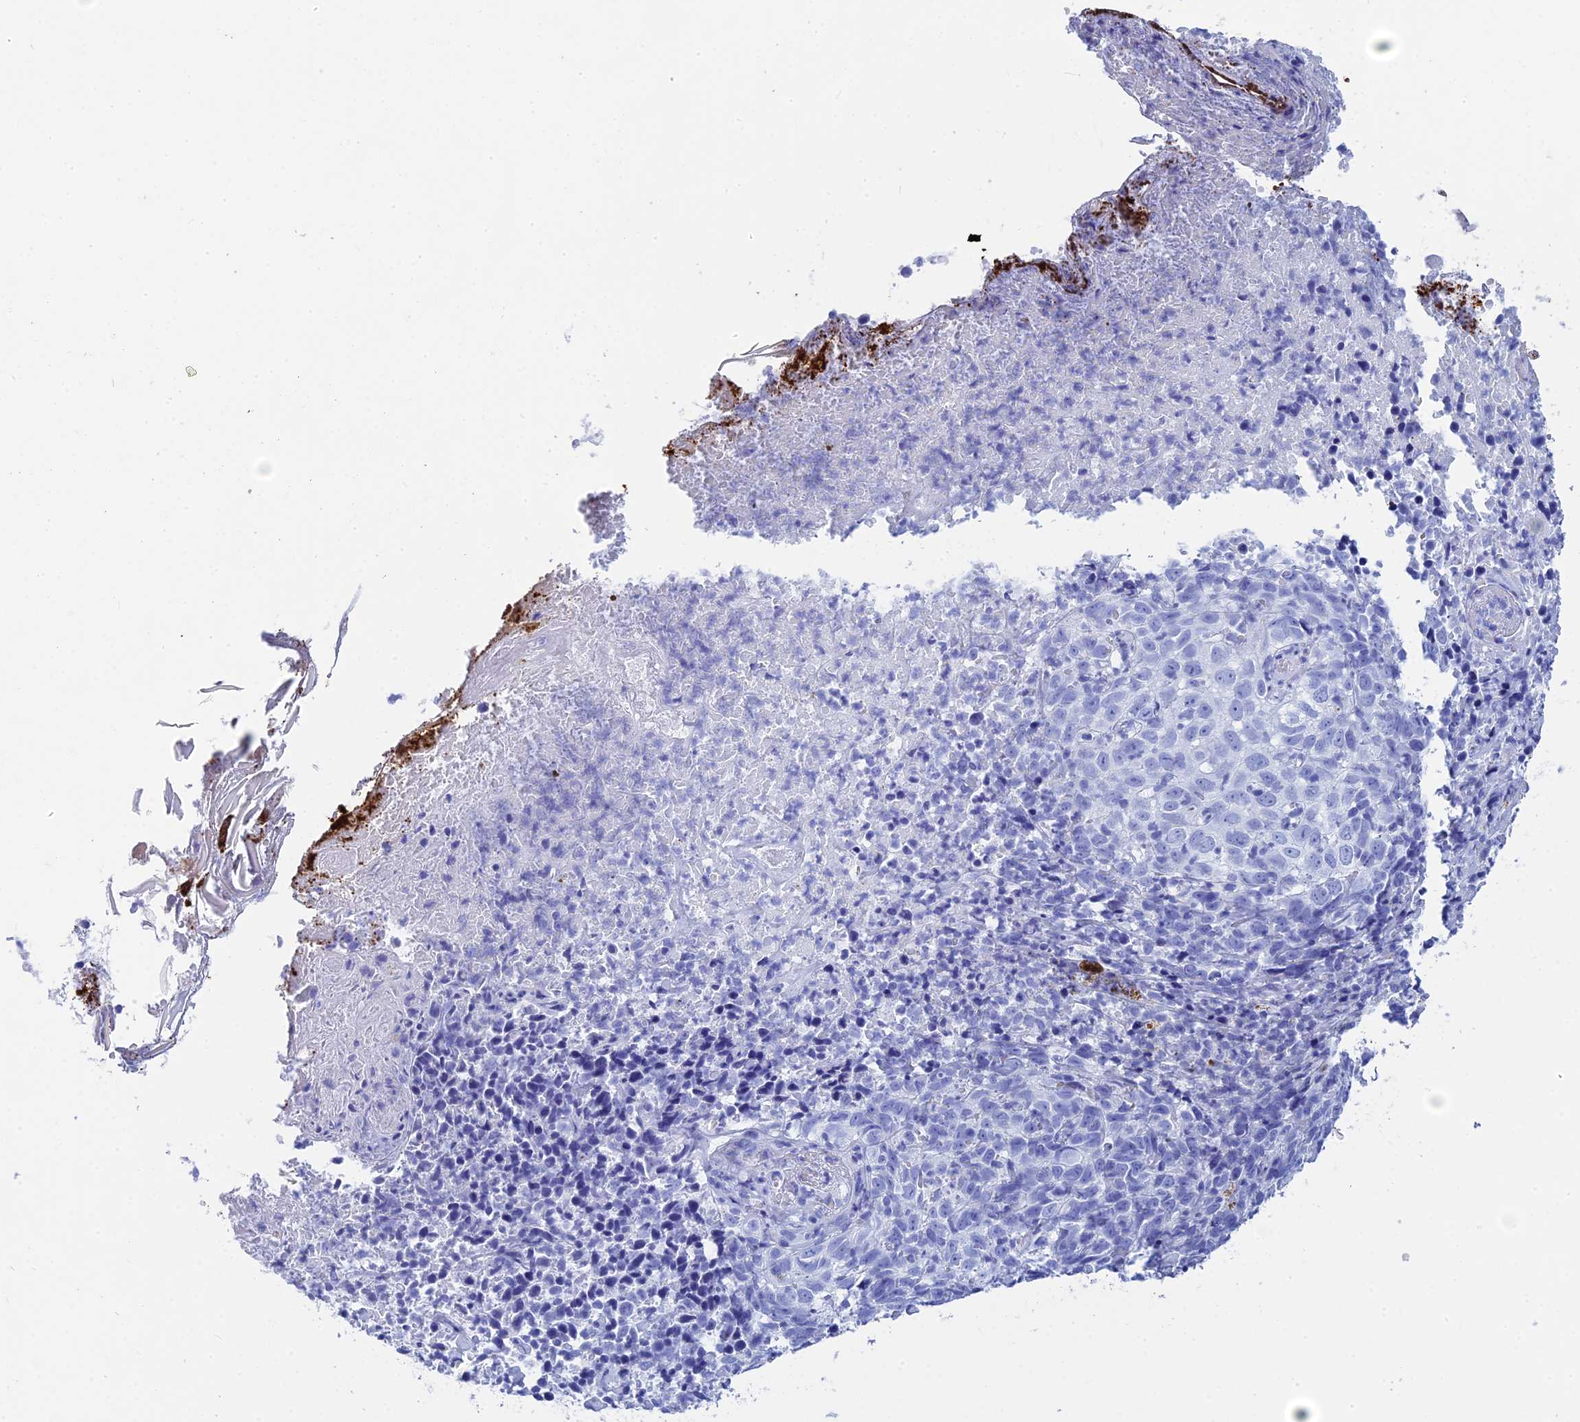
{"staining": {"intensity": "negative", "quantity": "none", "location": "none"}, "tissue": "skin cancer", "cell_type": "Tumor cells", "image_type": "cancer", "snomed": [{"axis": "morphology", "description": "Basal cell carcinoma"}, {"axis": "topography", "description": "Skin"}], "caption": "A histopathology image of human basal cell carcinoma (skin) is negative for staining in tumor cells.", "gene": "TEX101", "patient": {"sex": "female", "age": 84}}